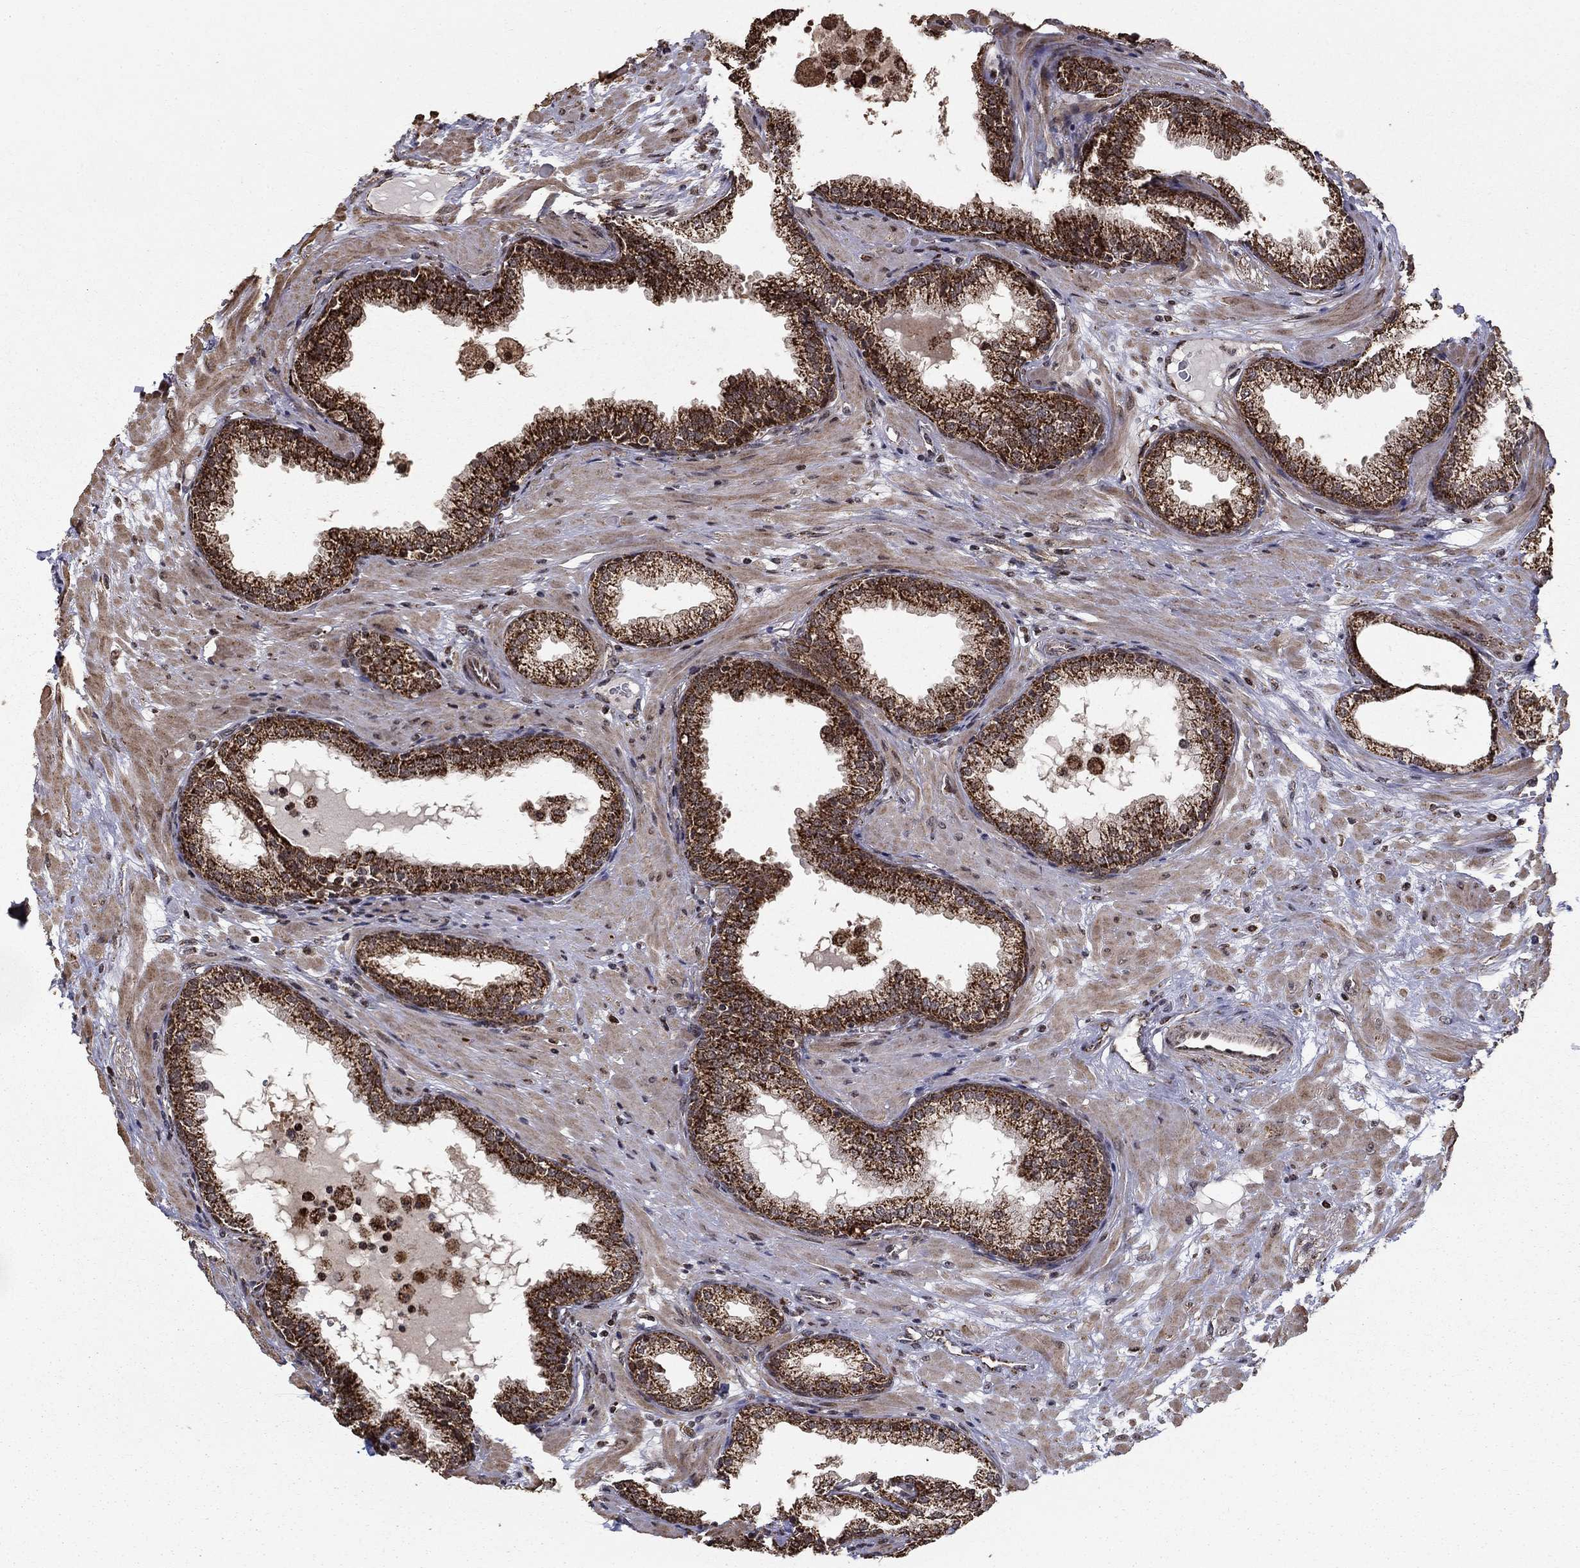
{"staining": {"intensity": "strong", "quantity": ">75%", "location": "cytoplasmic/membranous"}, "tissue": "prostate", "cell_type": "Glandular cells", "image_type": "normal", "snomed": [{"axis": "morphology", "description": "Normal tissue, NOS"}, {"axis": "topography", "description": "Prostate"}], "caption": "Immunohistochemistry (IHC) of benign prostate displays high levels of strong cytoplasmic/membranous positivity in approximately >75% of glandular cells. (DAB IHC, brown staining for protein, blue staining for nuclei).", "gene": "ACOT13", "patient": {"sex": "male", "age": 64}}